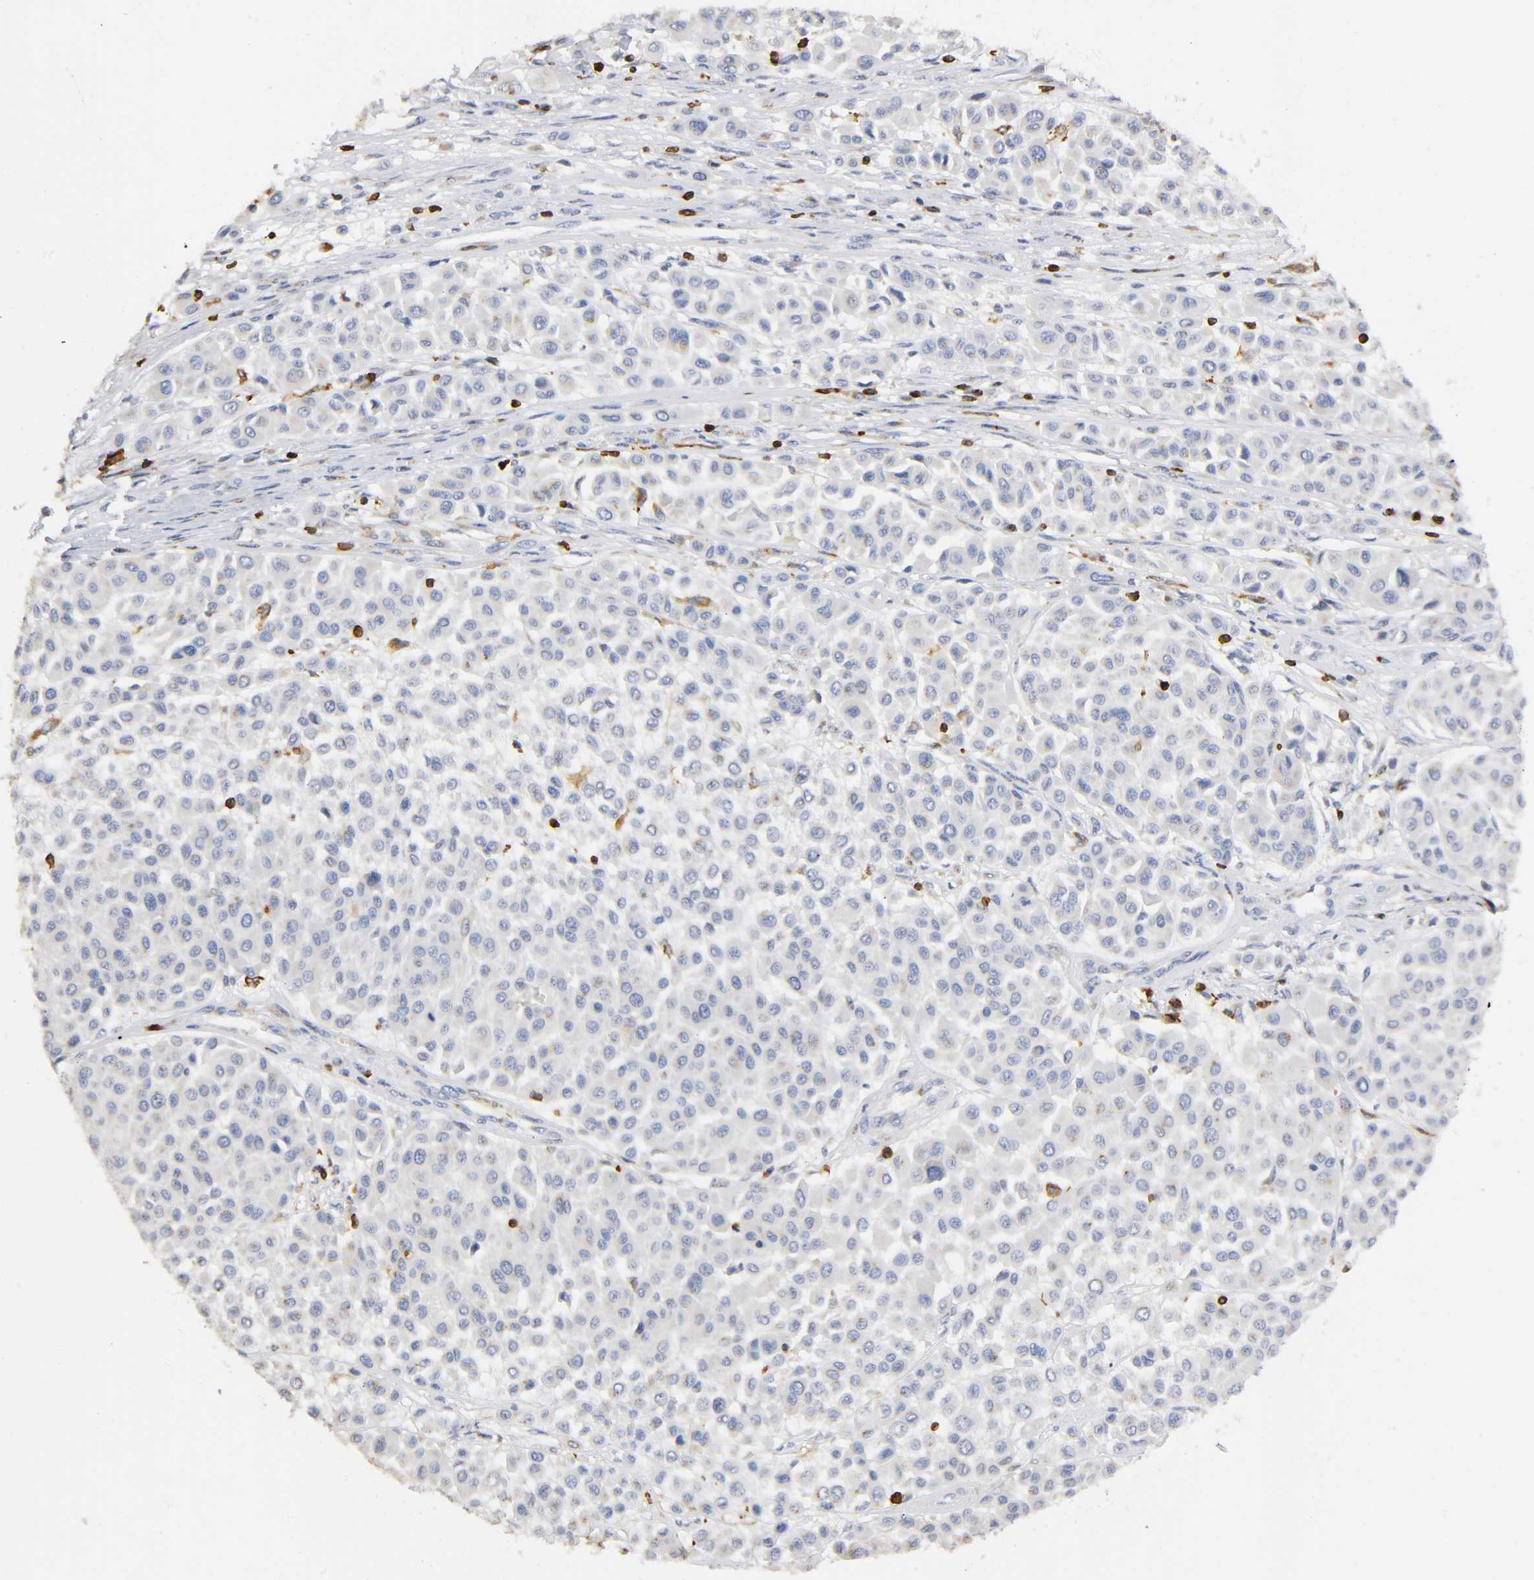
{"staining": {"intensity": "moderate", "quantity": "<25%", "location": "cytoplasmic/membranous"}, "tissue": "melanoma", "cell_type": "Tumor cells", "image_type": "cancer", "snomed": [{"axis": "morphology", "description": "Malignant melanoma, Metastatic site"}, {"axis": "topography", "description": "Soft tissue"}], "caption": "Protein staining shows moderate cytoplasmic/membranous positivity in about <25% of tumor cells in malignant melanoma (metastatic site).", "gene": "CAPN10", "patient": {"sex": "male", "age": 41}}